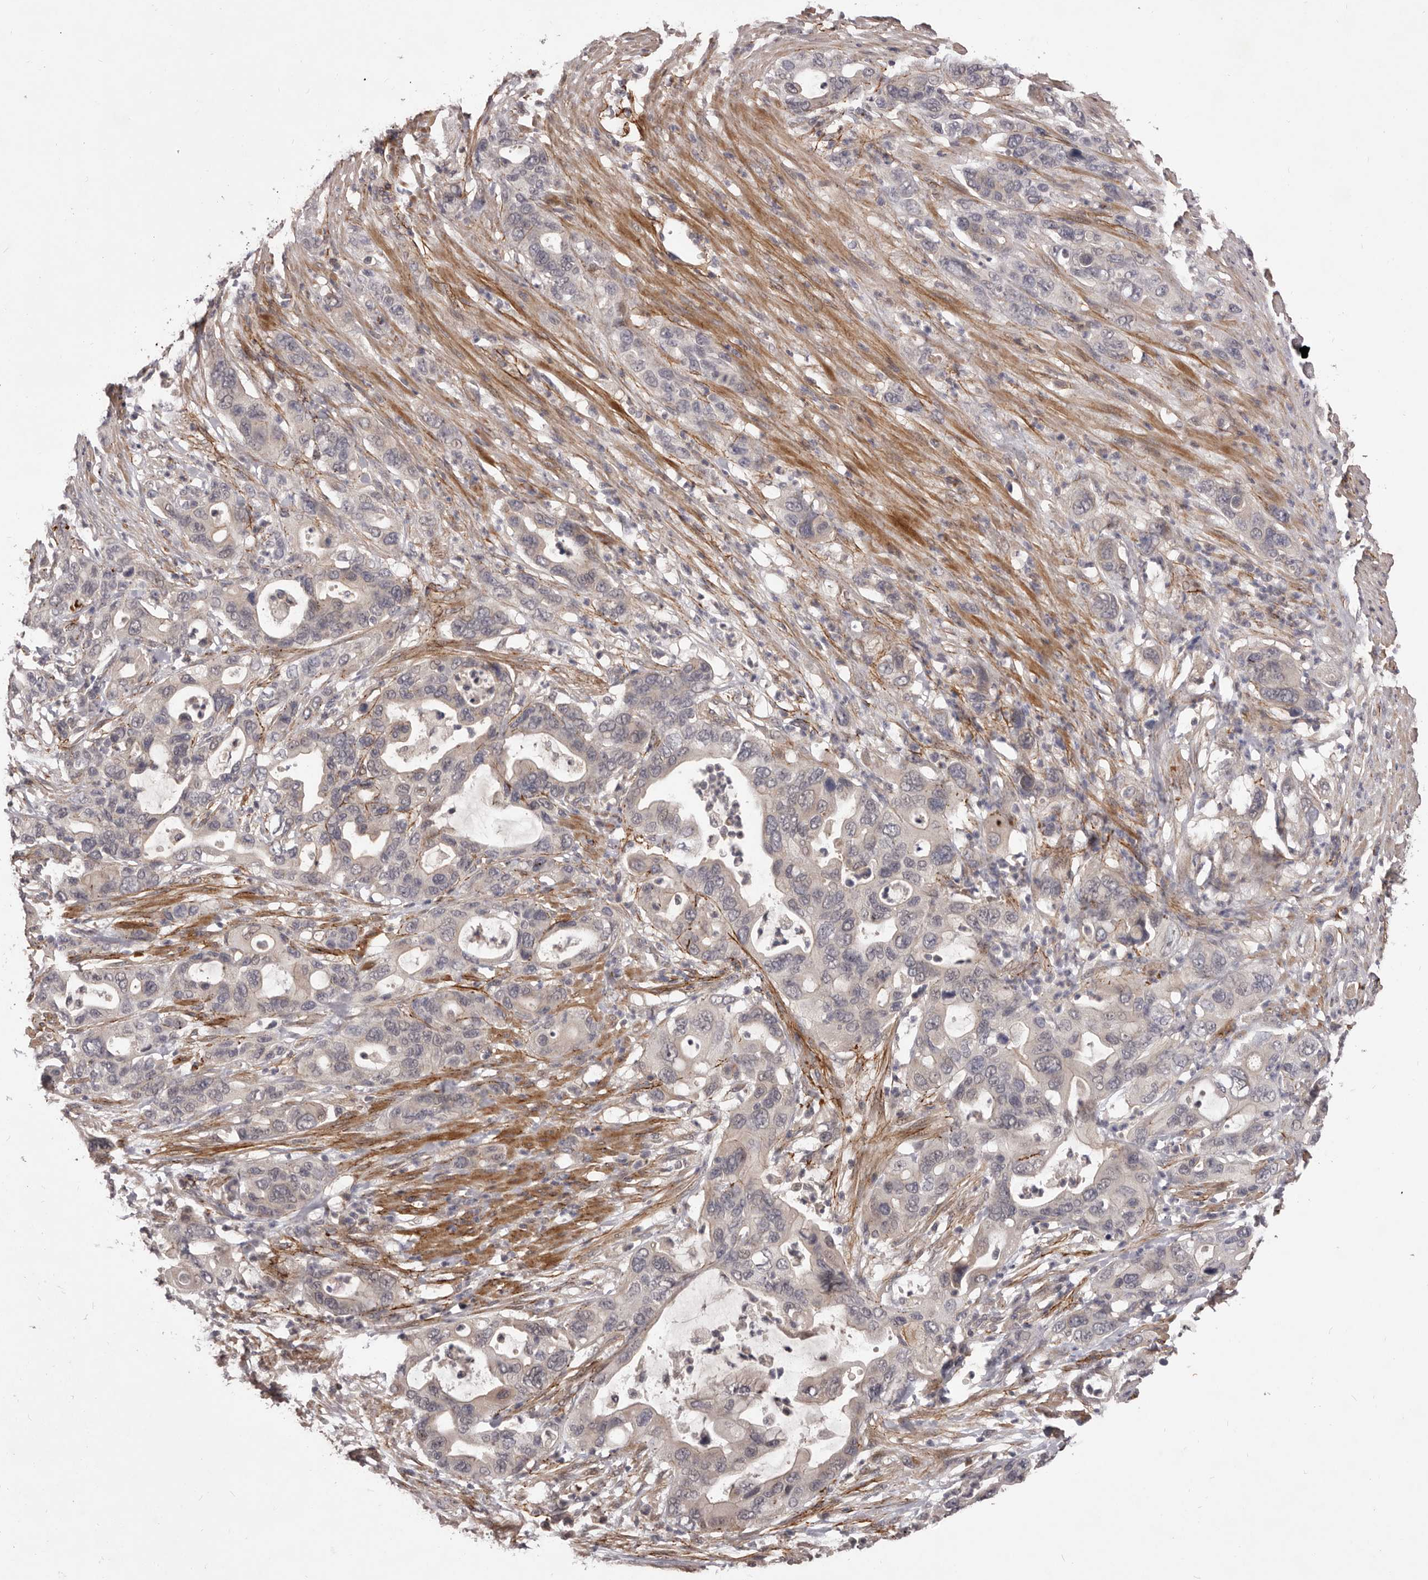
{"staining": {"intensity": "negative", "quantity": "none", "location": "none"}, "tissue": "pancreatic cancer", "cell_type": "Tumor cells", "image_type": "cancer", "snomed": [{"axis": "morphology", "description": "Adenocarcinoma, NOS"}, {"axis": "topography", "description": "Pancreas"}], "caption": "DAB (3,3'-diaminobenzidine) immunohistochemical staining of pancreatic cancer (adenocarcinoma) reveals no significant positivity in tumor cells. Nuclei are stained in blue.", "gene": "HBS1L", "patient": {"sex": "female", "age": 71}}